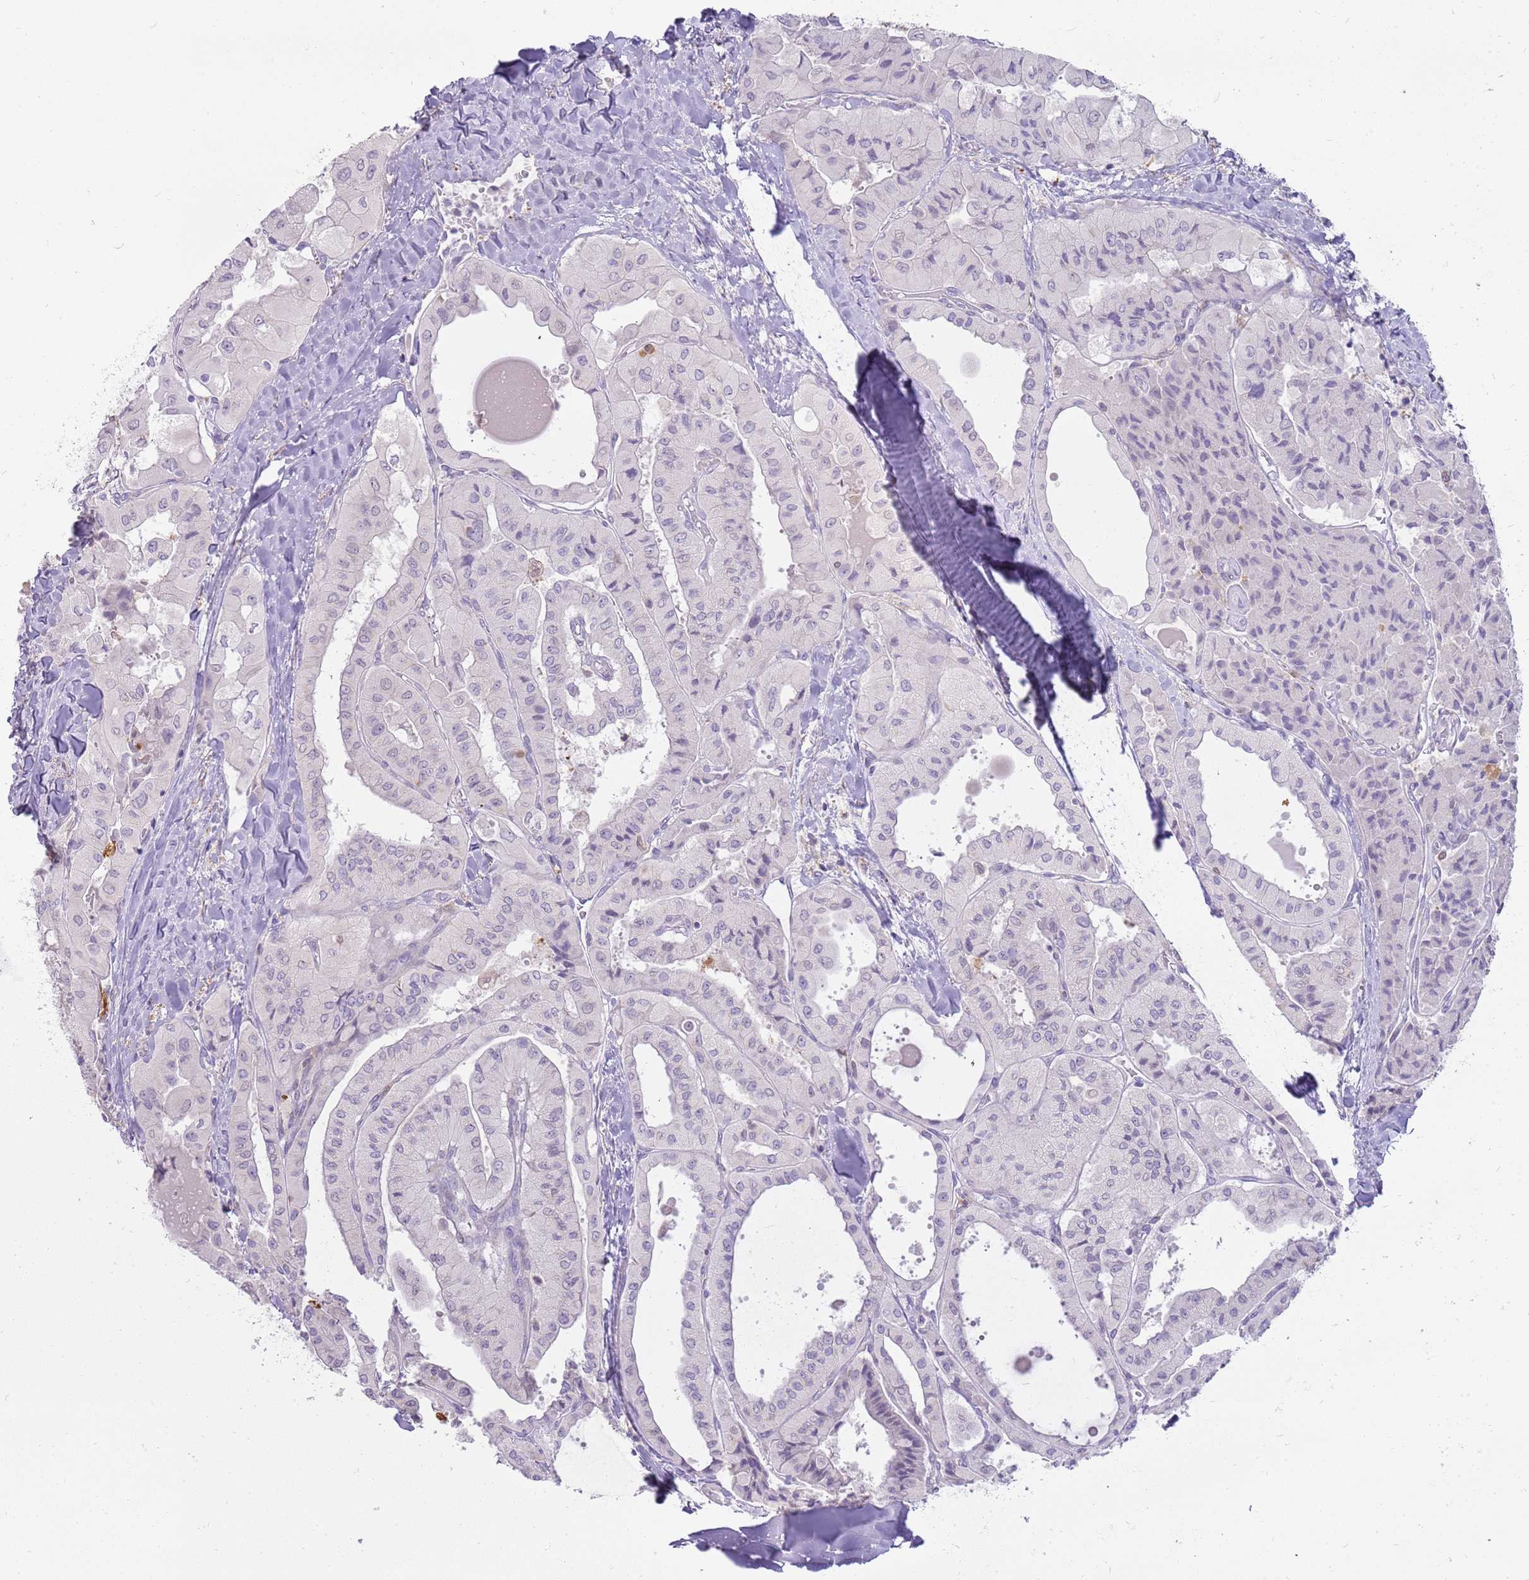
{"staining": {"intensity": "negative", "quantity": "none", "location": "none"}, "tissue": "thyroid cancer", "cell_type": "Tumor cells", "image_type": "cancer", "snomed": [{"axis": "morphology", "description": "Normal tissue, NOS"}, {"axis": "morphology", "description": "Papillary adenocarcinoma, NOS"}, {"axis": "topography", "description": "Thyroid gland"}], "caption": "Human papillary adenocarcinoma (thyroid) stained for a protein using immunohistochemistry (IHC) displays no staining in tumor cells.", "gene": "DIPK1C", "patient": {"sex": "female", "age": 59}}